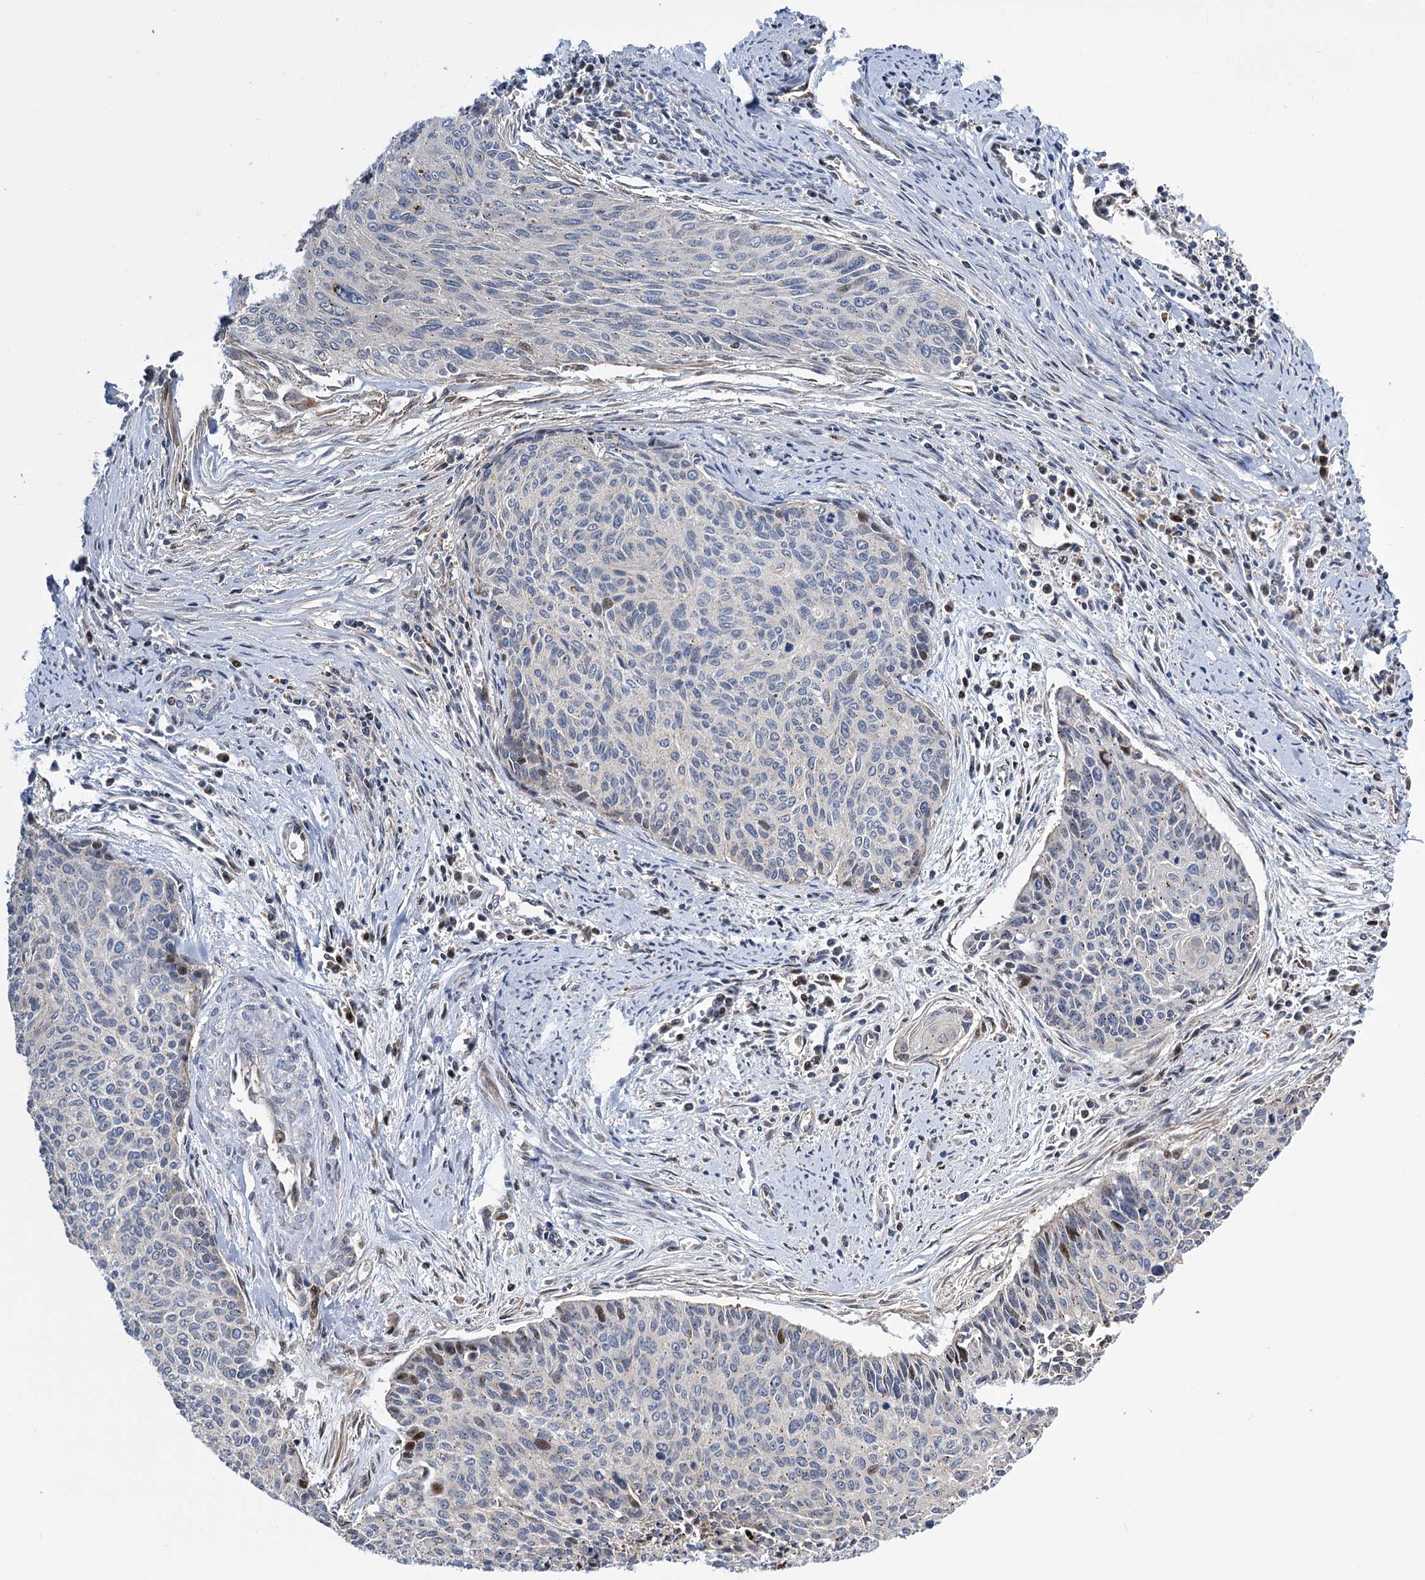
{"staining": {"intensity": "negative", "quantity": "none", "location": "none"}, "tissue": "cervical cancer", "cell_type": "Tumor cells", "image_type": "cancer", "snomed": [{"axis": "morphology", "description": "Squamous cell carcinoma, NOS"}, {"axis": "topography", "description": "Cervix"}], "caption": "Tumor cells are negative for protein expression in human squamous cell carcinoma (cervical).", "gene": "UBR1", "patient": {"sex": "female", "age": 55}}